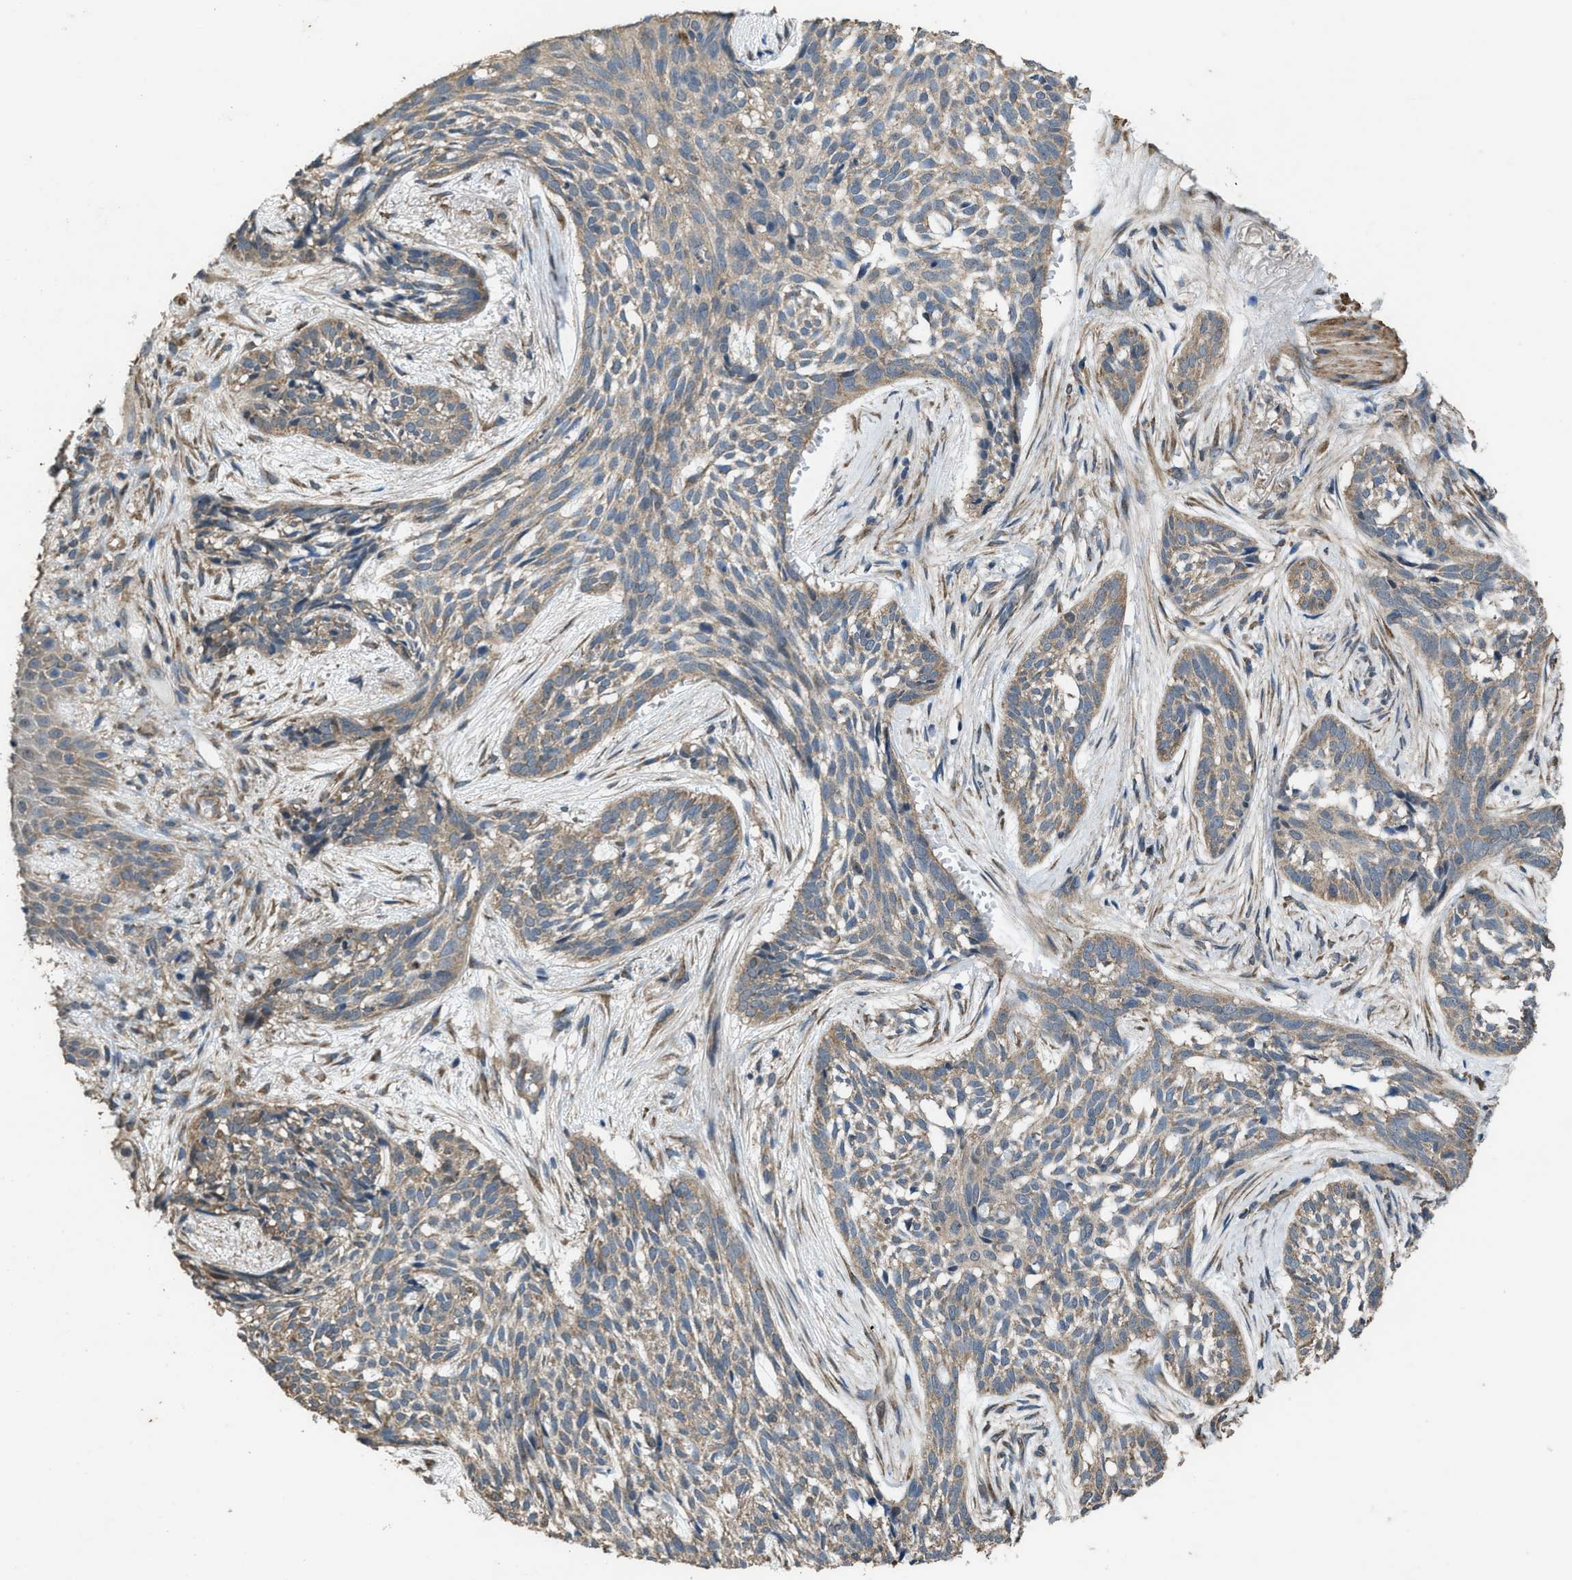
{"staining": {"intensity": "weak", "quantity": ">75%", "location": "cytoplasmic/membranous"}, "tissue": "skin cancer", "cell_type": "Tumor cells", "image_type": "cancer", "snomed": [{"axis": "morphology", "description": "Basal cell carcinoma"}, {"axis": "topography", "description": "Skin"}], "caption": "Weak cytoplasmic/membranous protein positivity is seen in approximately >75% of tumor cells in basal cell carcinoma (skin).", "gene": "ARL6", "patient": {"sex": "female", "age": 88}}